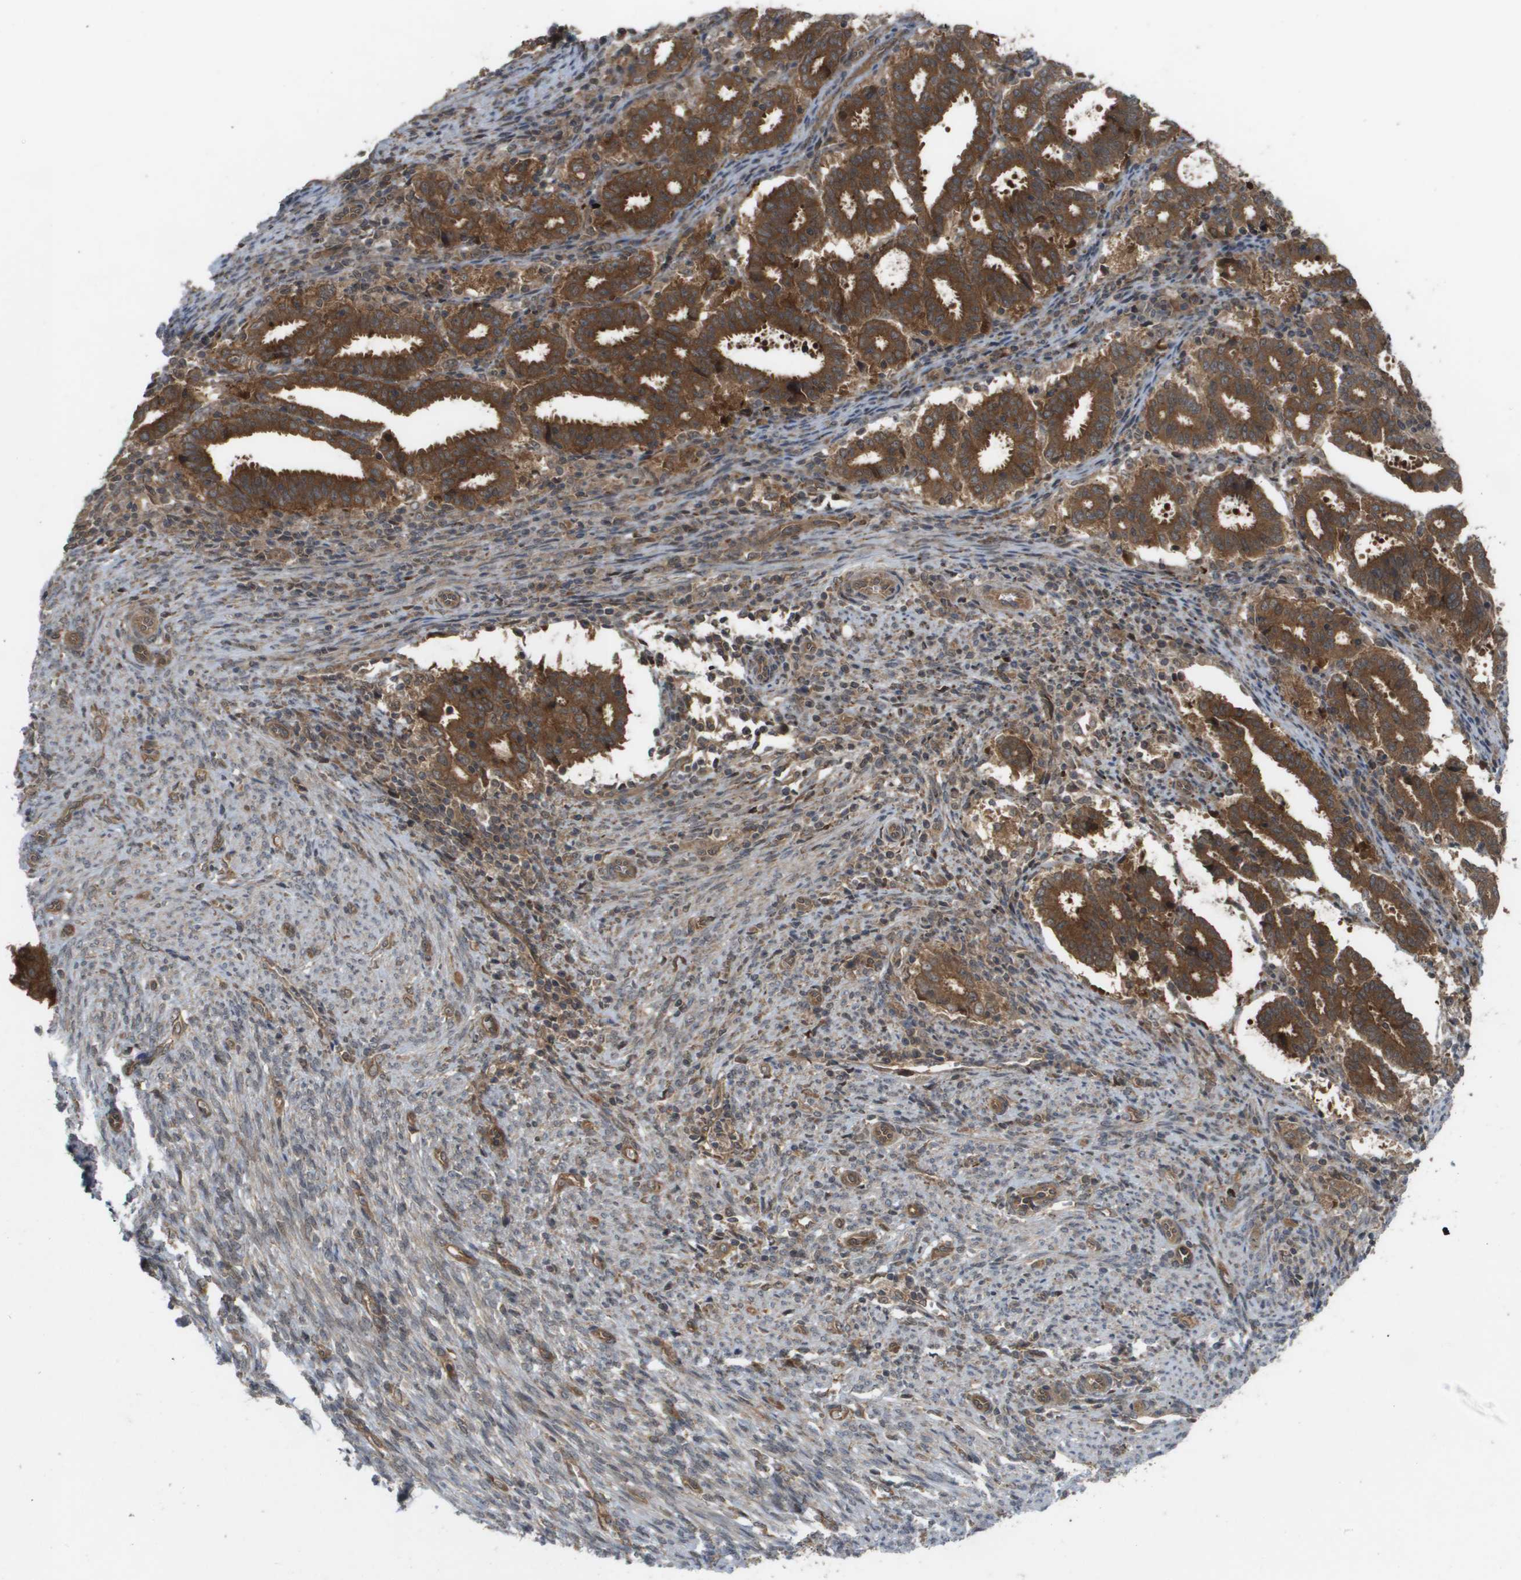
{"staining": {"intensity": "strong", "quantity": ">75%", "location": "cytoplasmic/membranous,nuclear"}, "tissue": "endometrial cancer", "cell_type": "Tumor cells", "image_type": "cancer", "snomed": [{"axis": "morphology", "description": "Adenocarcinoma, NOS"}, {"axis": "topography", "description": "Uterus"}], "caption": "Immunohistochemistry image of neoplastic tissue: endometrial cancer (adenocarcinoma) stained using immunohistochemistry shows high levels of strong protein expression localized specifically in the cytoplasmic/membranous and nuclear of tumor cells, appearing as a cytoplasmic/membranous and nuclear brown color.", "gene": "CTPS2", "patient": {"sex": "female", "age": 83}}